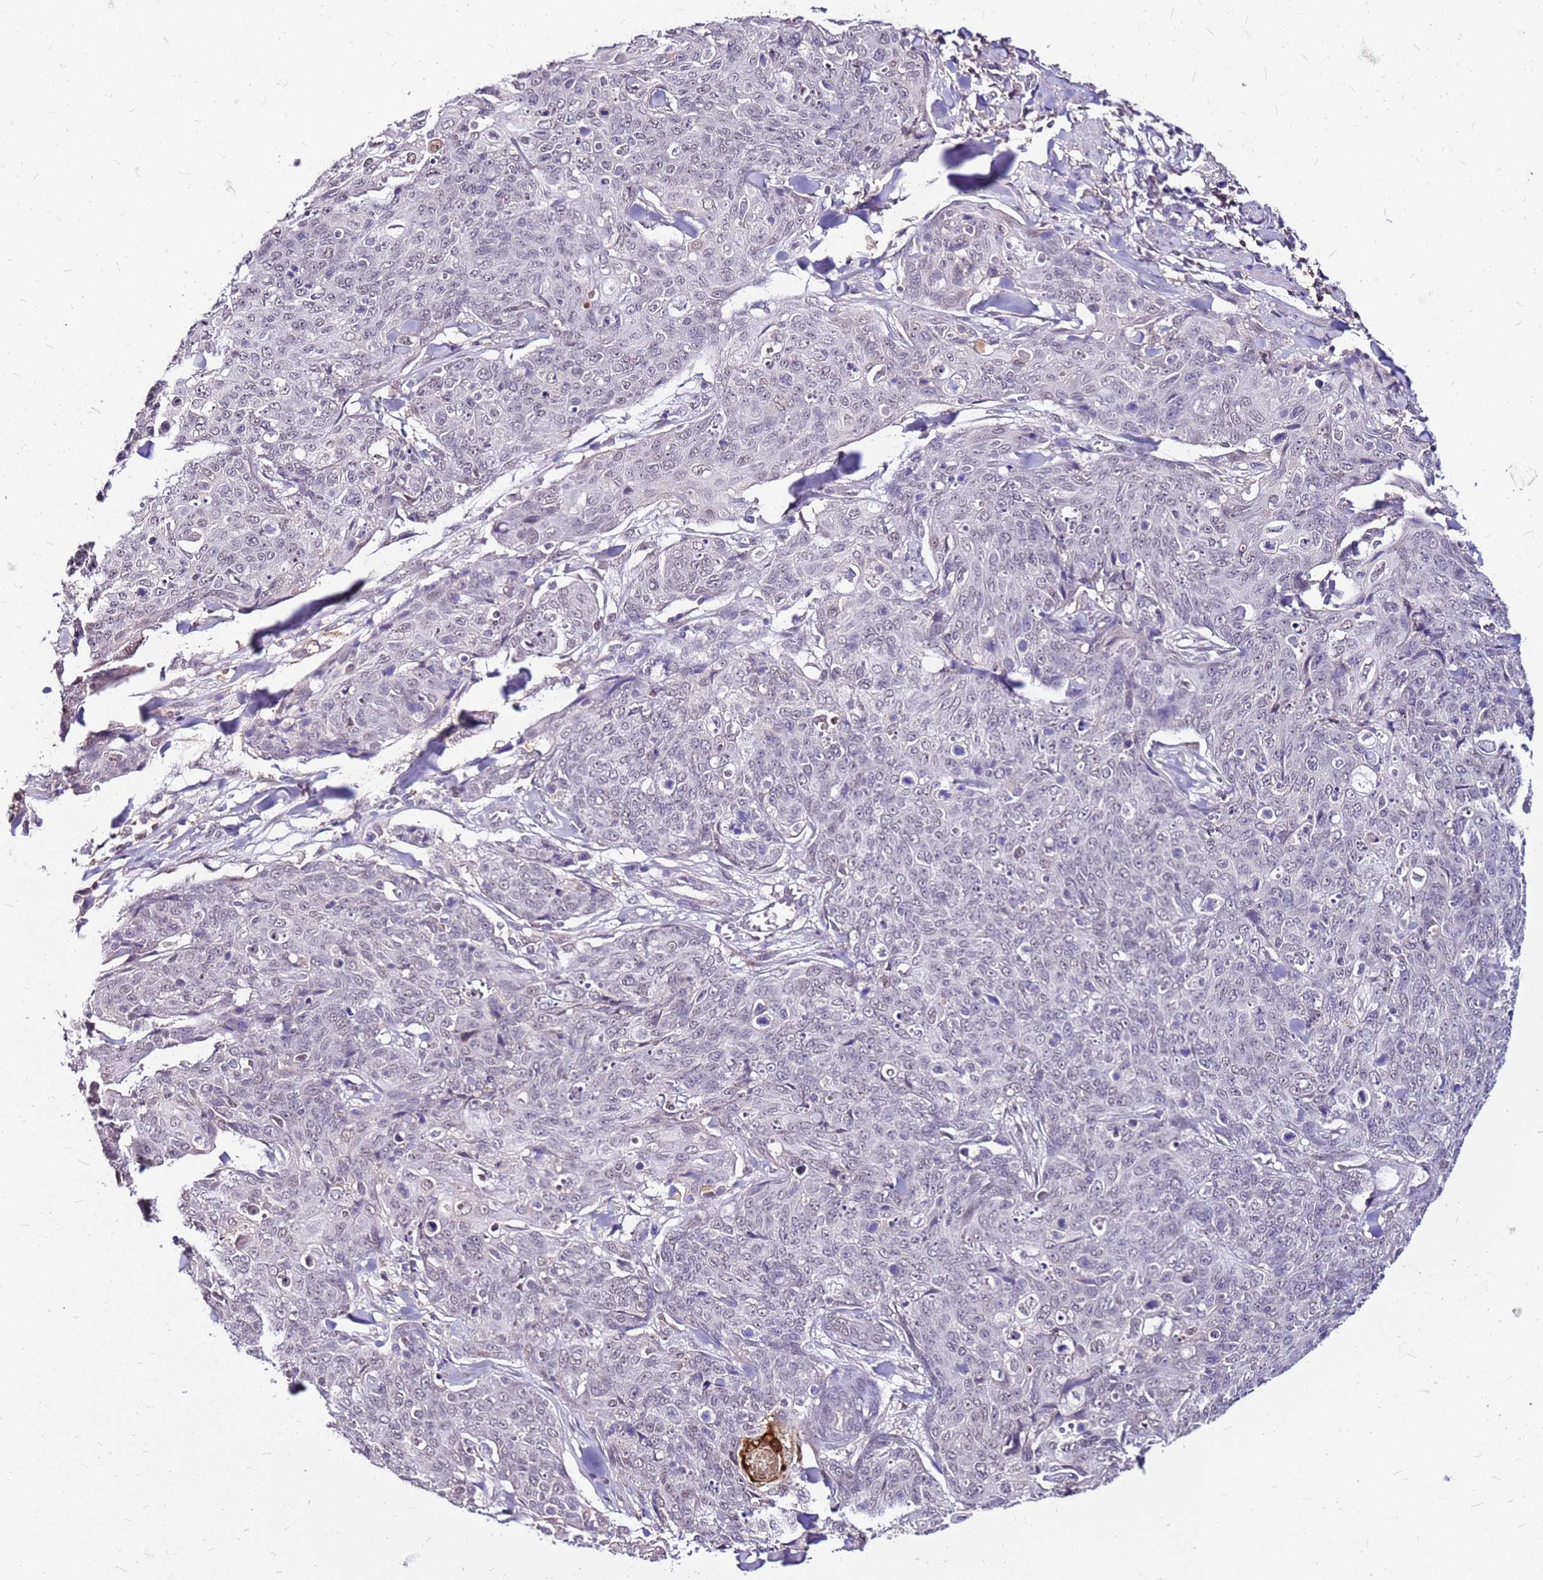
{"staining": {"intensity": "negative", "quantity": "none", "location": "none"}, "tissue": "skin cancer", "cell_type": "Tumor cells", "image_type": "cancer", "snomed": [{"axis": "morphology", "description": "Squamous cell carcinoma, NOS"}, {"axis": "topography", "description": "Skin"}, {"axis": "topography", "description": "Vulva"}], "caption": "Squamous cell carcinoma (skin) stained for a protein using IHC exhibits no expression tumor cells.", "gene": "ALDH1A3", "patient": {"sex": "female", "age": 85}}